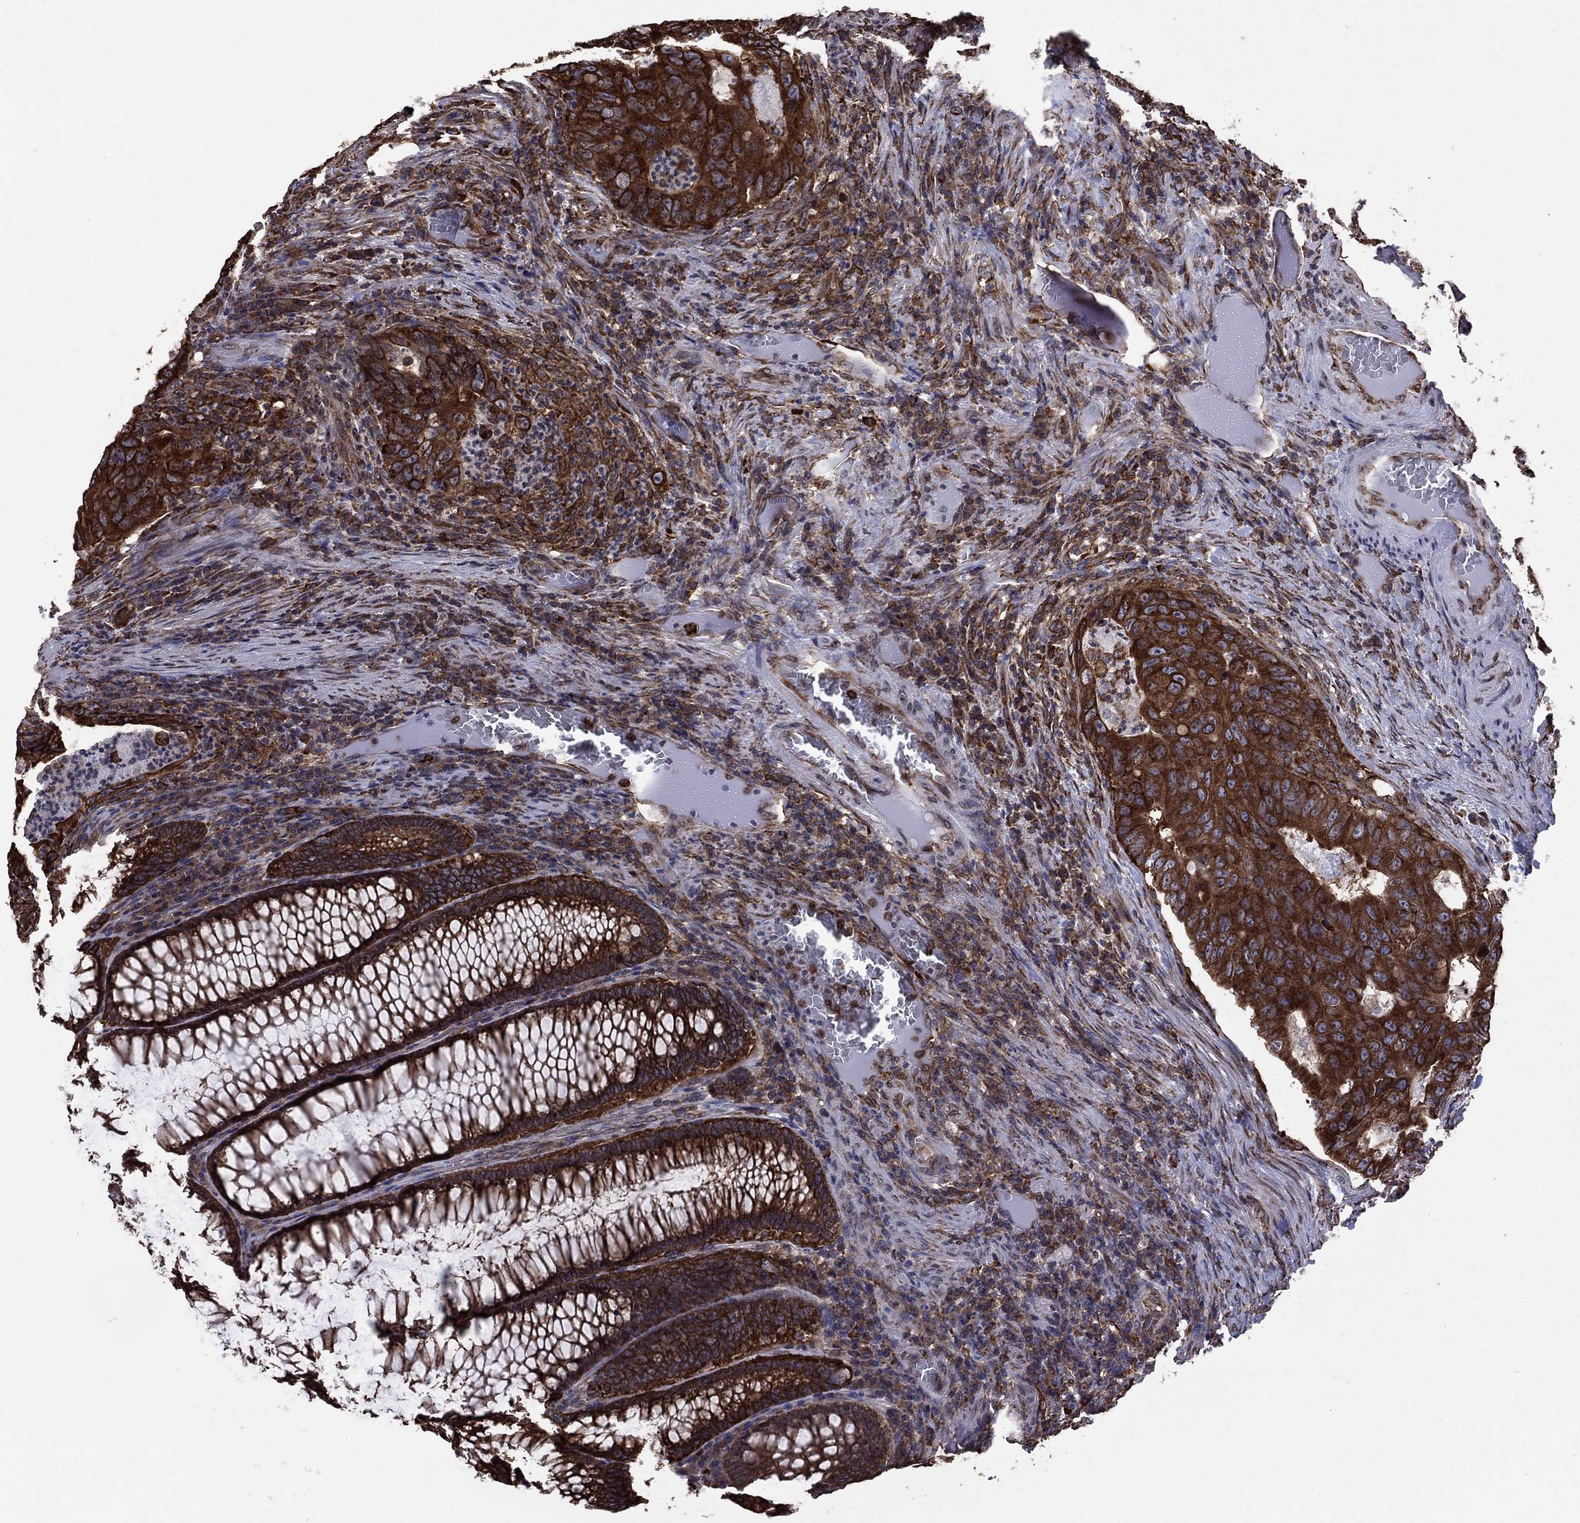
{"staining": {"intensity": "strong", "quantity": ">75%", "location": "cytoplasmic/membranous"}, "tissue": "colorectal cancer", "cell_type": "Tumor cells", "image_type": "cancer", "snomed": [{"axis": "morphology", "description": "Adenocarcinoma, NOS"}, {"axis": "topography", "description": "Colon"}], "caption": "Colorectal cancer stained with a brown dye exhibits strong cytoplasmic/membranous positive positivity in approximately >75% of tumor cells.", "gene": "YBX1", "patient": {"sex": "male", "age": 79}}